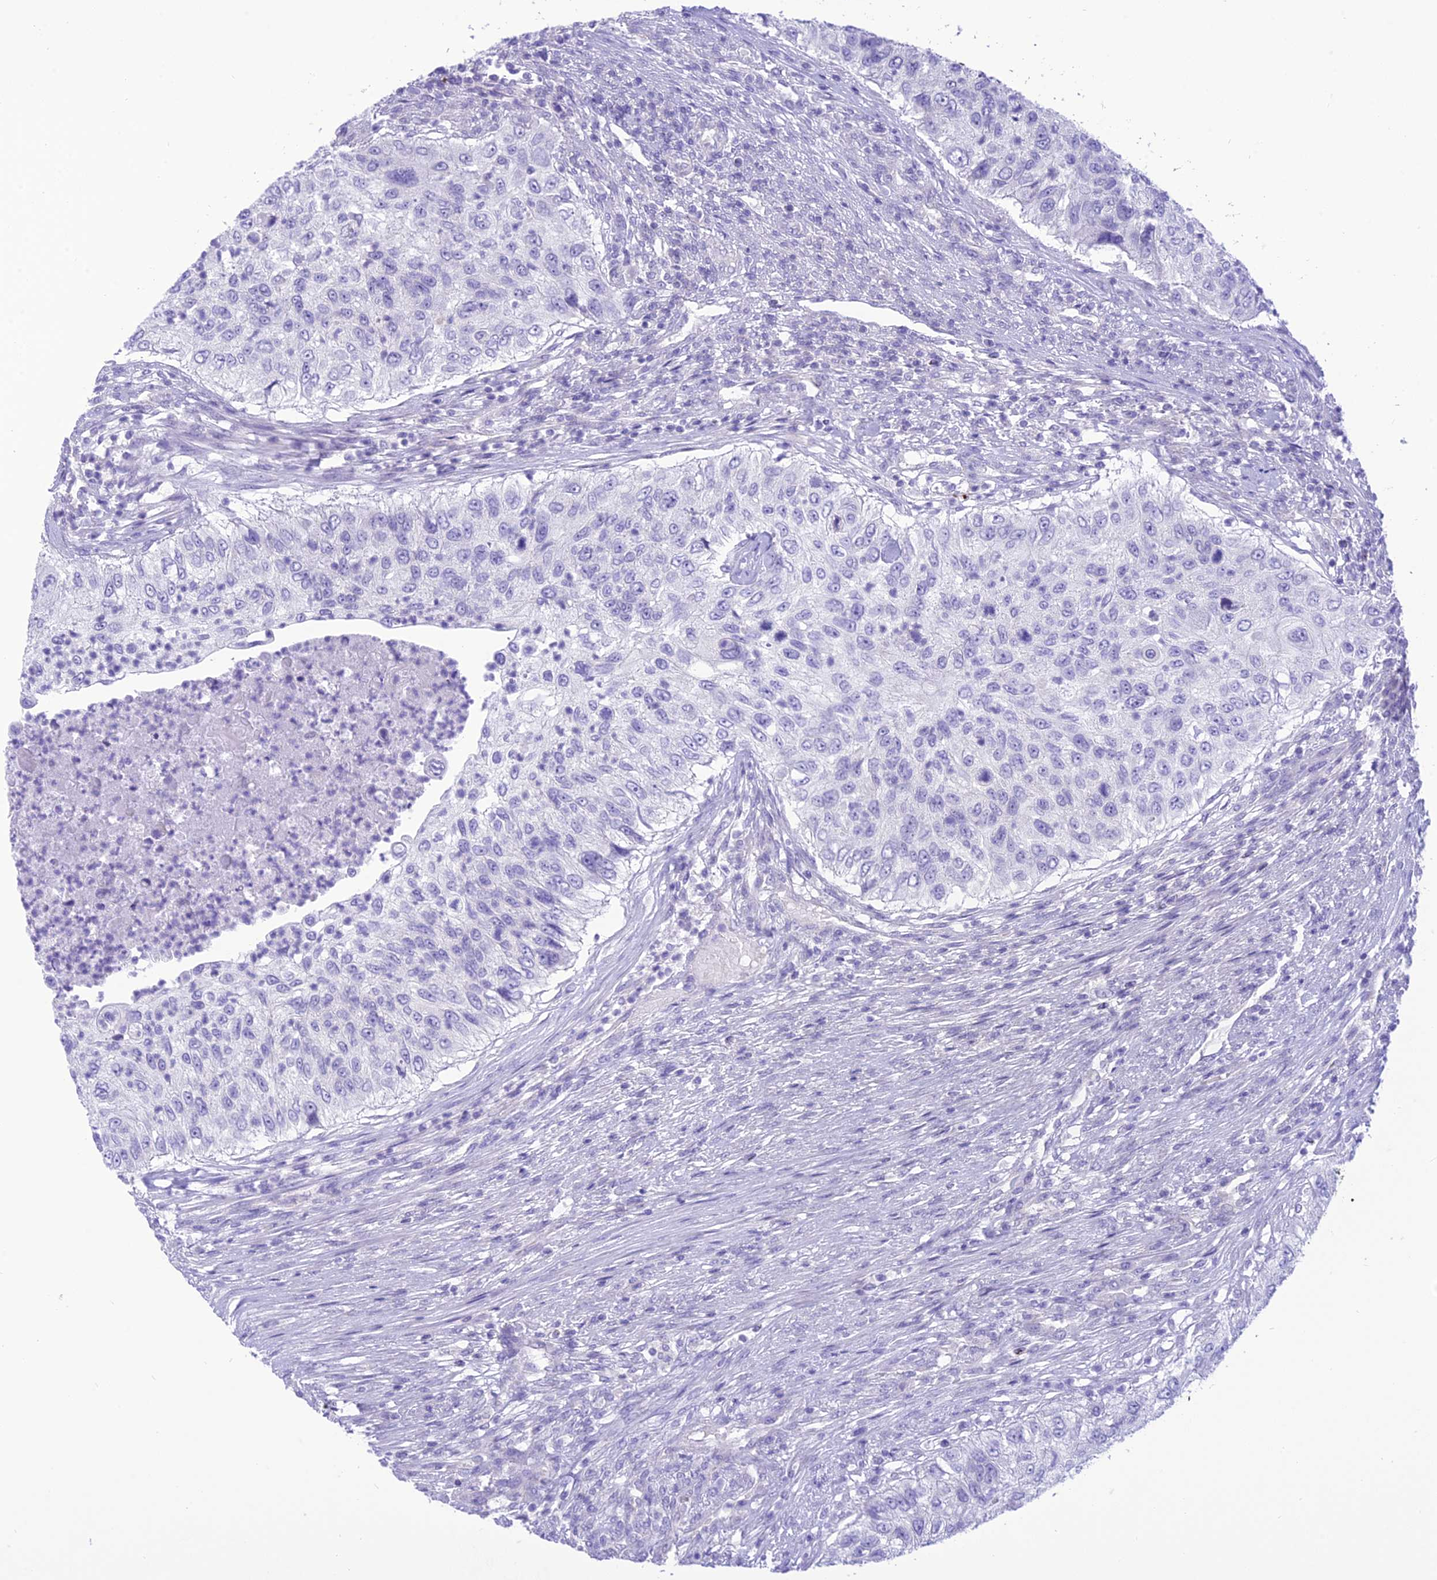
{"staining": {"intensity": "negative", "quantity": "none", "location": "none"}, "tissue": "urothelial cancer", "cell_type": "Tumor cells", "image_type": "cancer", "snomed": [{"axis": "morphology", "description": "Urothelial carcinoma, High grade"}, {"axis": "topography", "description": "Urinary bladder"}], "caption": "Immunohistochemical staining of urothelial cancer reveals no significant staining in tumor cells.", "gene": "DHDH", "patient": {"sex": "female", "age": 60}}